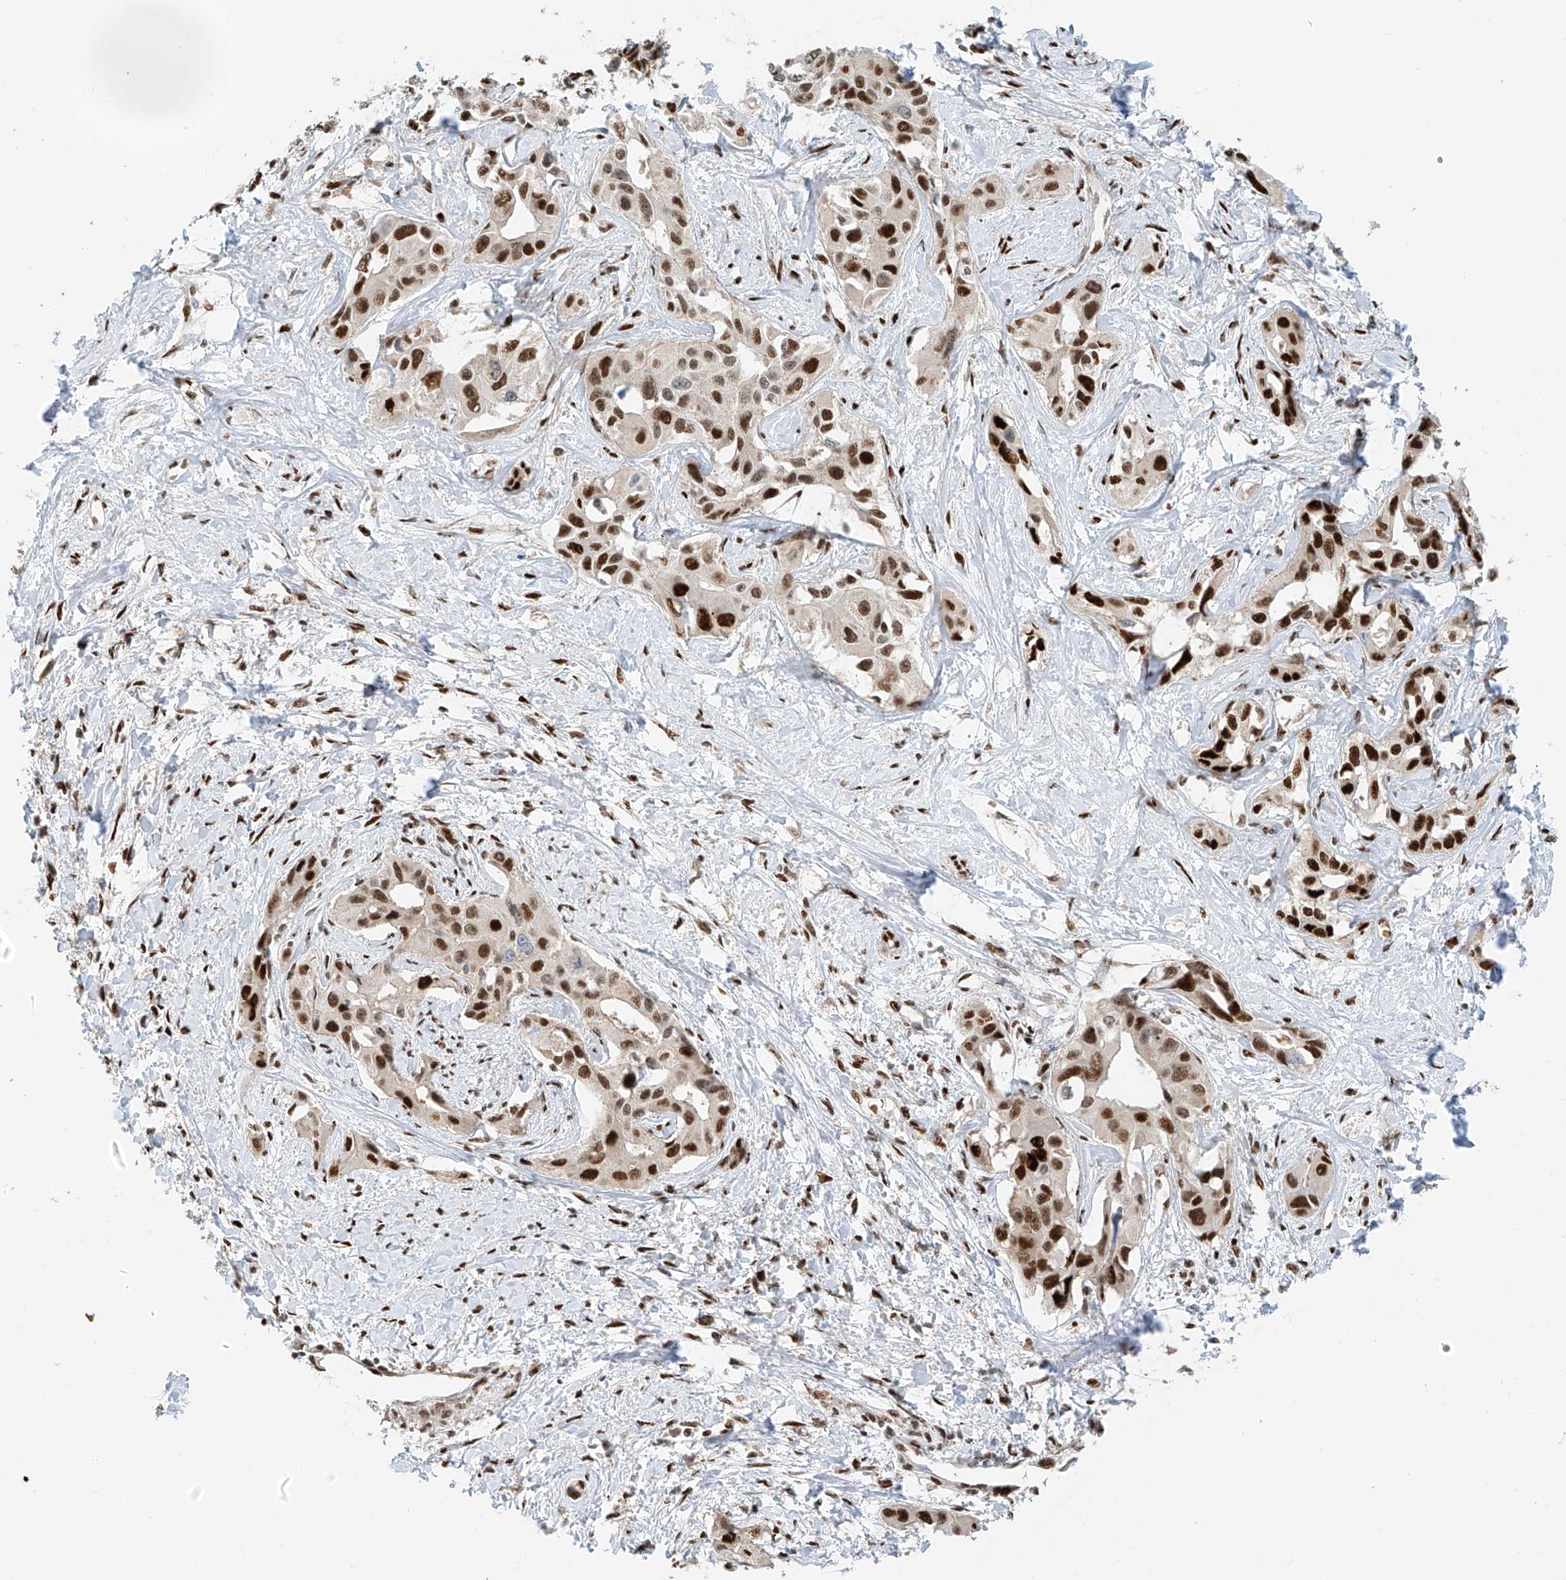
{"staining": {"intensity": "strong", "quantity": ">75%", "location": "nuclear"}, "tissue": "liver cancer", "cell_type": "Tumor cells", "image_type": "cancer", "snomed": [{"axis": "morphology", "description": "Cholangiocarcinoma"}, {"axis": "topography", "description": "Liver"}], "caption": "High-magnification brightfield microscopy of cholangiocarcinoma (liver) stained with DAB (brown) and counterstained with hematoxylin (blue). tumor cells exhibit strong nuclear staining is identified in about>75% of cells. The protein of interest is stained brown, and the nuclei are stained in blue (DAB IHC with brightfield microscopy, high magnification).", "gene": "ZNF514", "patient": {"sex": "male", "age": 59}}